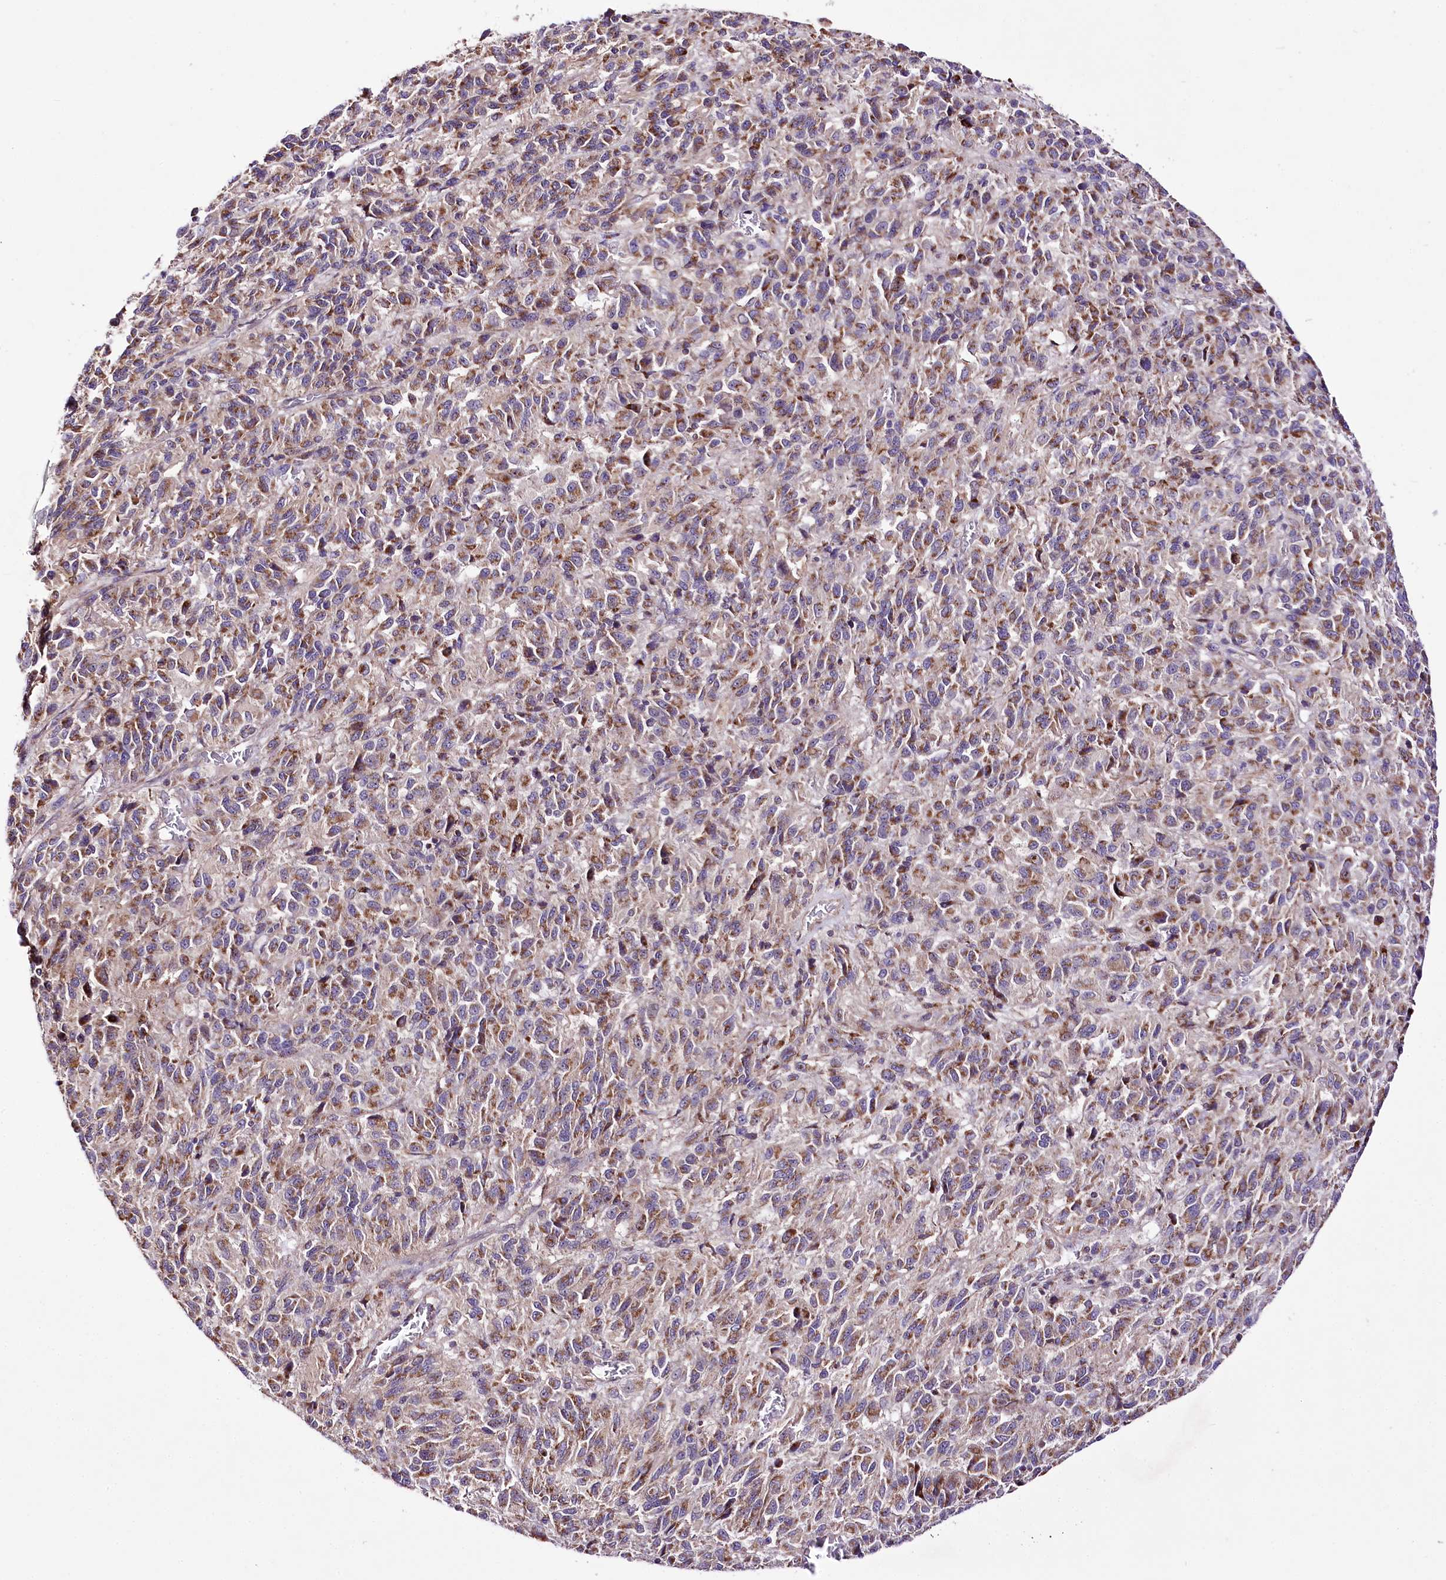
{"staining": {"intensity": "moderate", "quantity": ">75%", "location": "cytoplasmic/membranous"}, "tissue": "melanoma", "cell_type": "Tumor cells", "image_type": "cancer", "snomed": [{"axis": "morphology", "description": "Malignant melanoma, Metastatic site"}, {"axis": "topography", "description": "Lung"}], "caption": "A brown stain highlights moderate cytoplasmic/membranous staining of a protein in melanoma tumor cells.", "gene": "ATE1", "patient": {"sex": "male", "age": 64}}